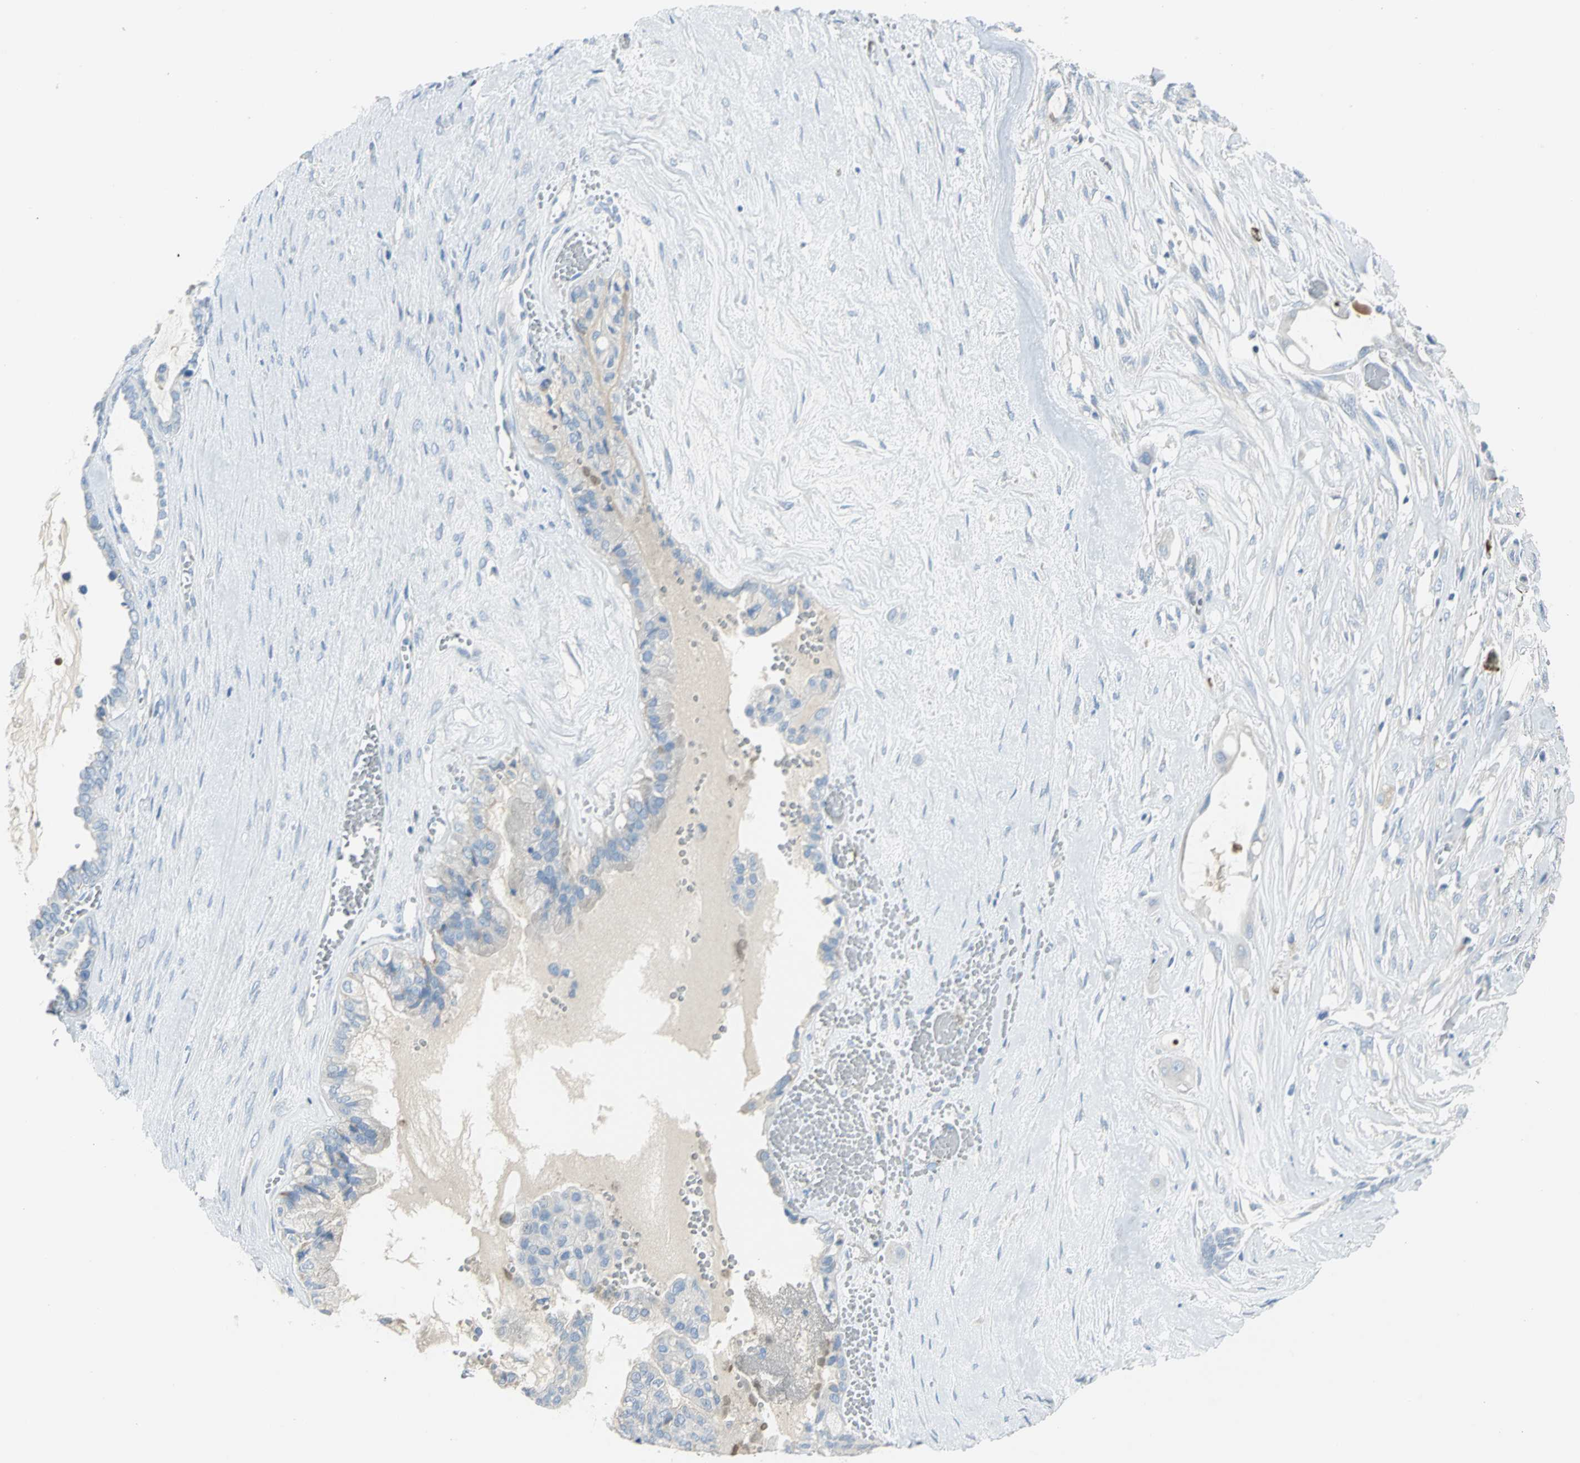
{"staining": {"intensity": "negative", "quantity": "none", "location": "none"}, "tissue": "ovarian cancer", "cell_type": "Tumor cells", "image_type": "cancer", "snomed": [{"axis": "morphology", "description": "Carcinoma, NOS"}, {"axis": "morphology", "description": "Carcinoma, endometroid"}, {"axis": "topography", "description": "Ovary"}], "caption": "This is a histopathology image of IHC staining of ovarian cancer, which shows no expression in tumor cells.", "gene": "ALOX15", "patient": {"sex": "female", "age": 50}}